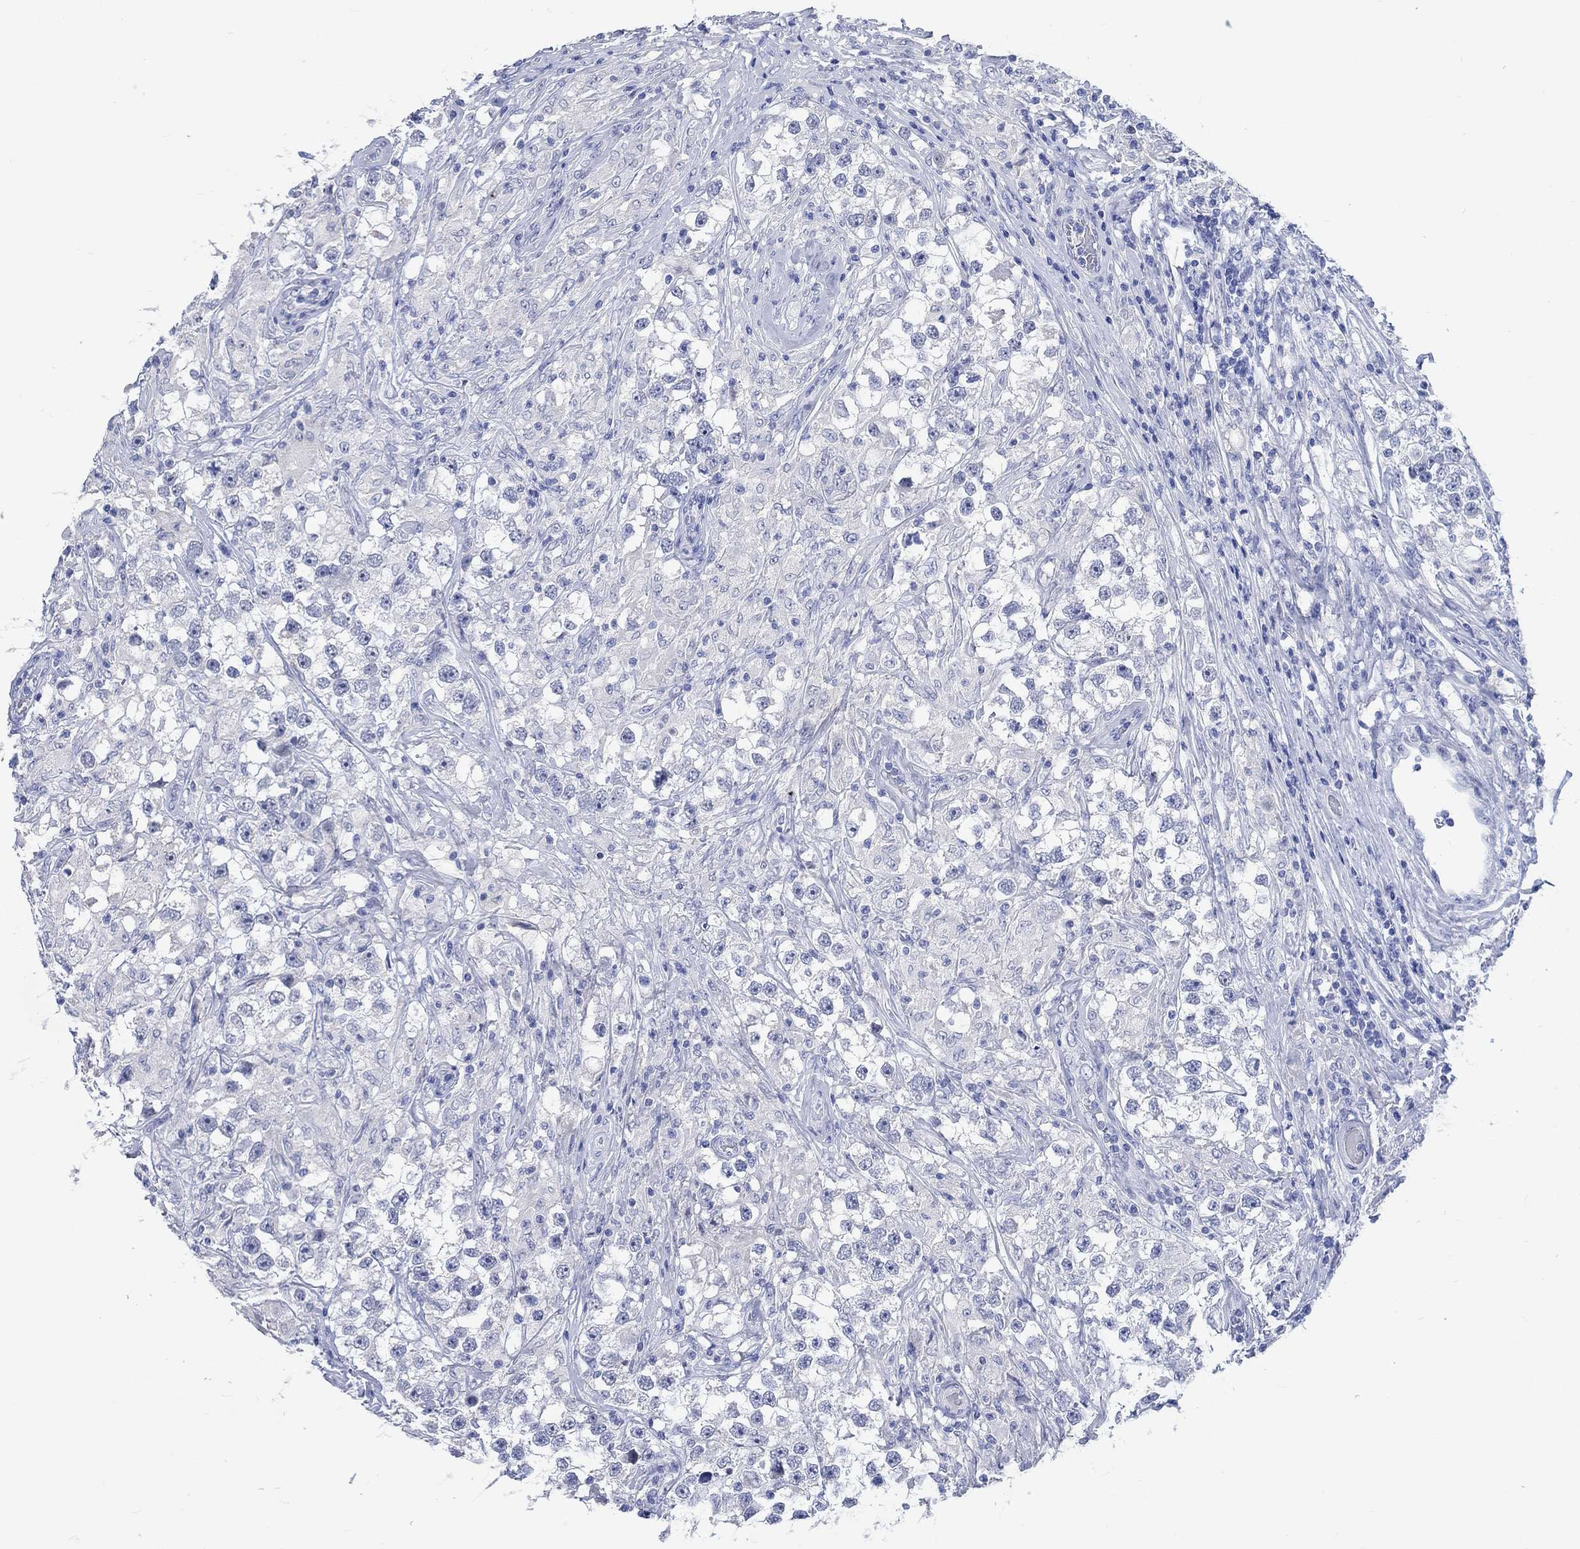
{"staining": {"intensity": "negative", "quantity": "none", "location": "none"}, "tissue": "testis cancer", "cell_type": "Tumor cells", "image_type": "cancer", "snomed": [{"axis": "morphology", "description": "Seminoma, NOS"}, {"axis": "topography", "description": "Testis"}], "caption": "This is an immunohistochemistry (IHC) photomicrograph of testis seminoma. There is no expression in tumor cells.", "gene": "C4orf47", "patient": {"sex": "male", "age": 46}}